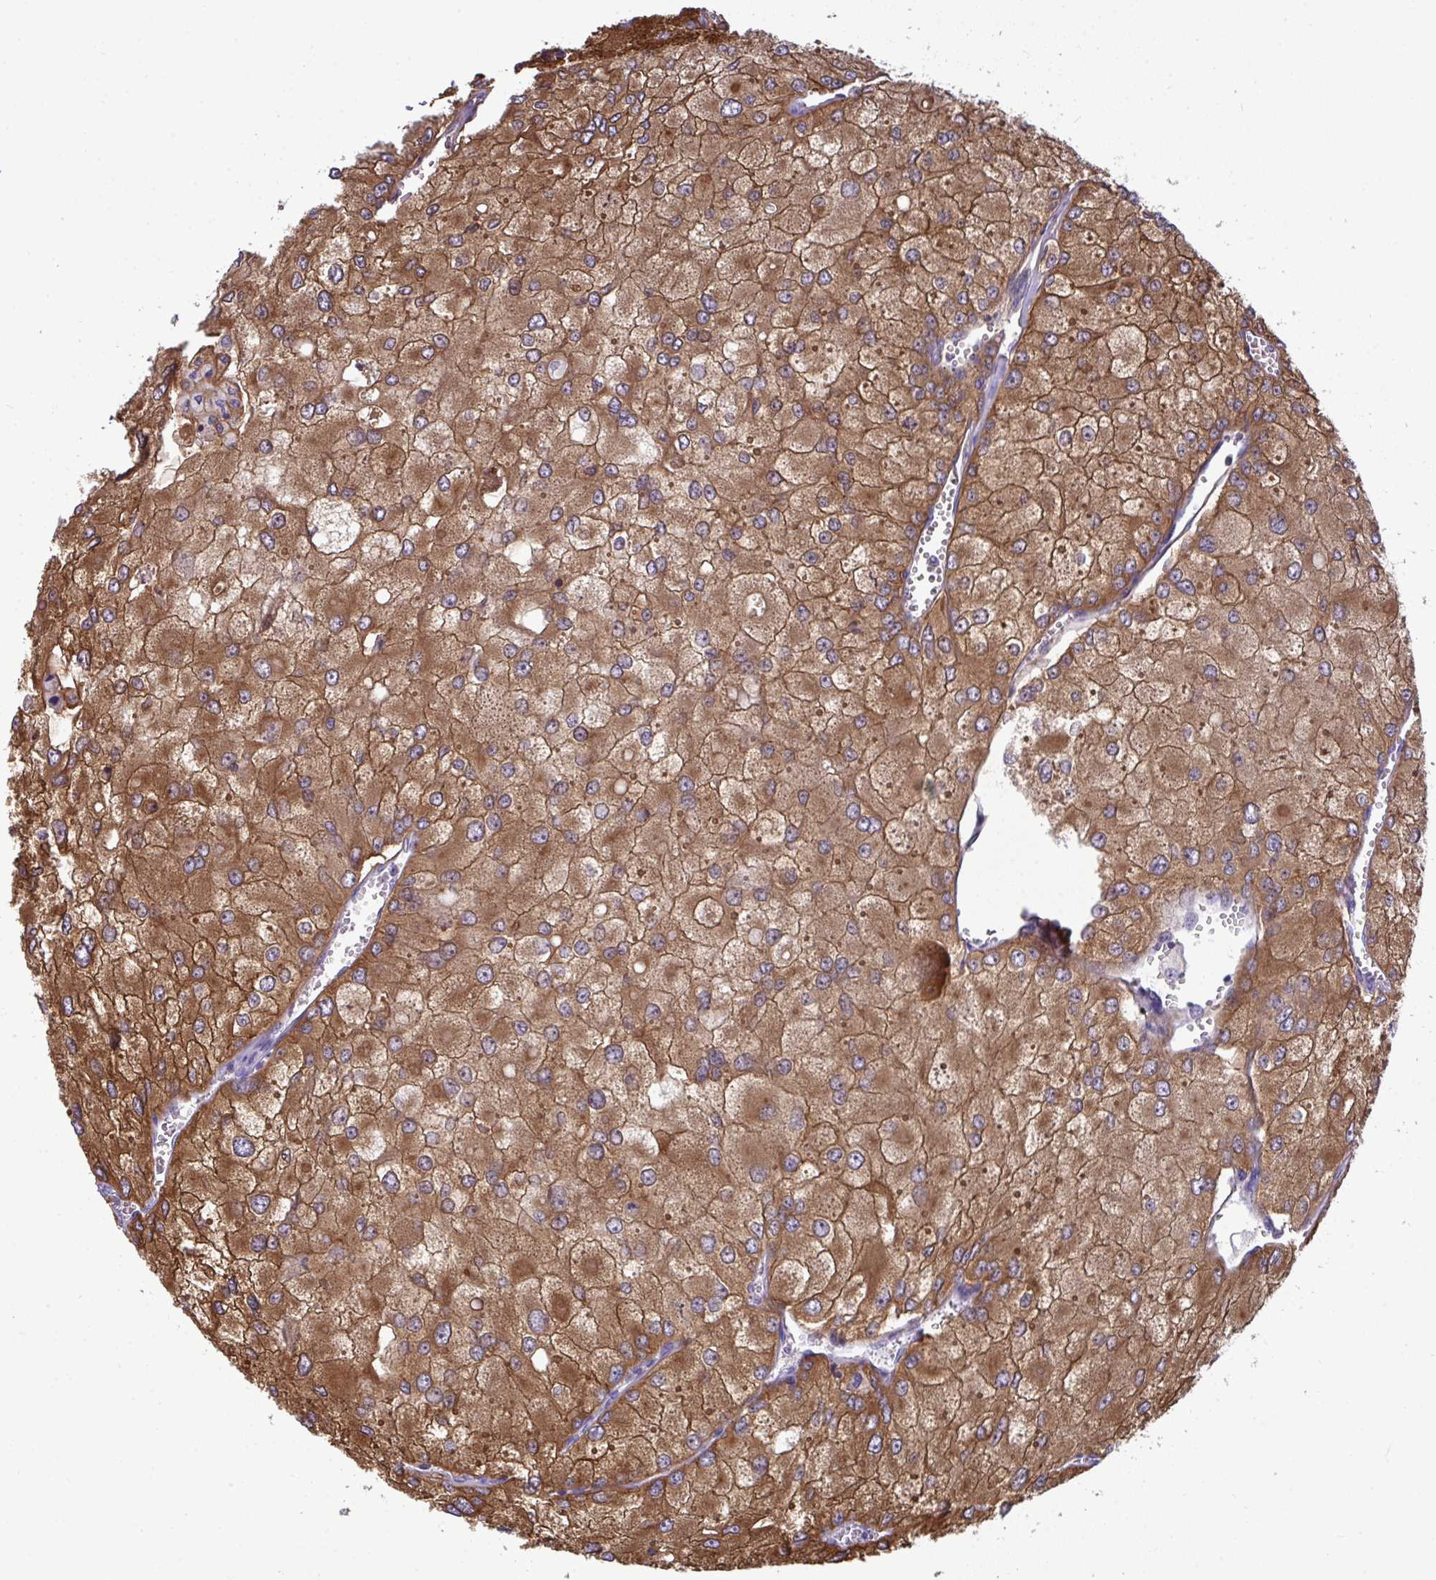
{"staining": {"intensity": "moderate", "quantity": ">75%", "location": "cytoplasmic/membranous"}, "tissue": "renal cancer", "cell_type": "Tumor cells", "image_type": "cancer", "snomed": [{"axis": "morphology", "description": "Adenocarcinoma, NOS"}, {"axis": "topography", "description": "Kidney"}], "caption": "Renal cancer was stained to show a protein in brown. There is medium levels of moderate cytoplasmic/membranous staining in about >75% of tumor cells.", "gene": "SLC30A6", "patient": {"sex": "female", "age": 70}}